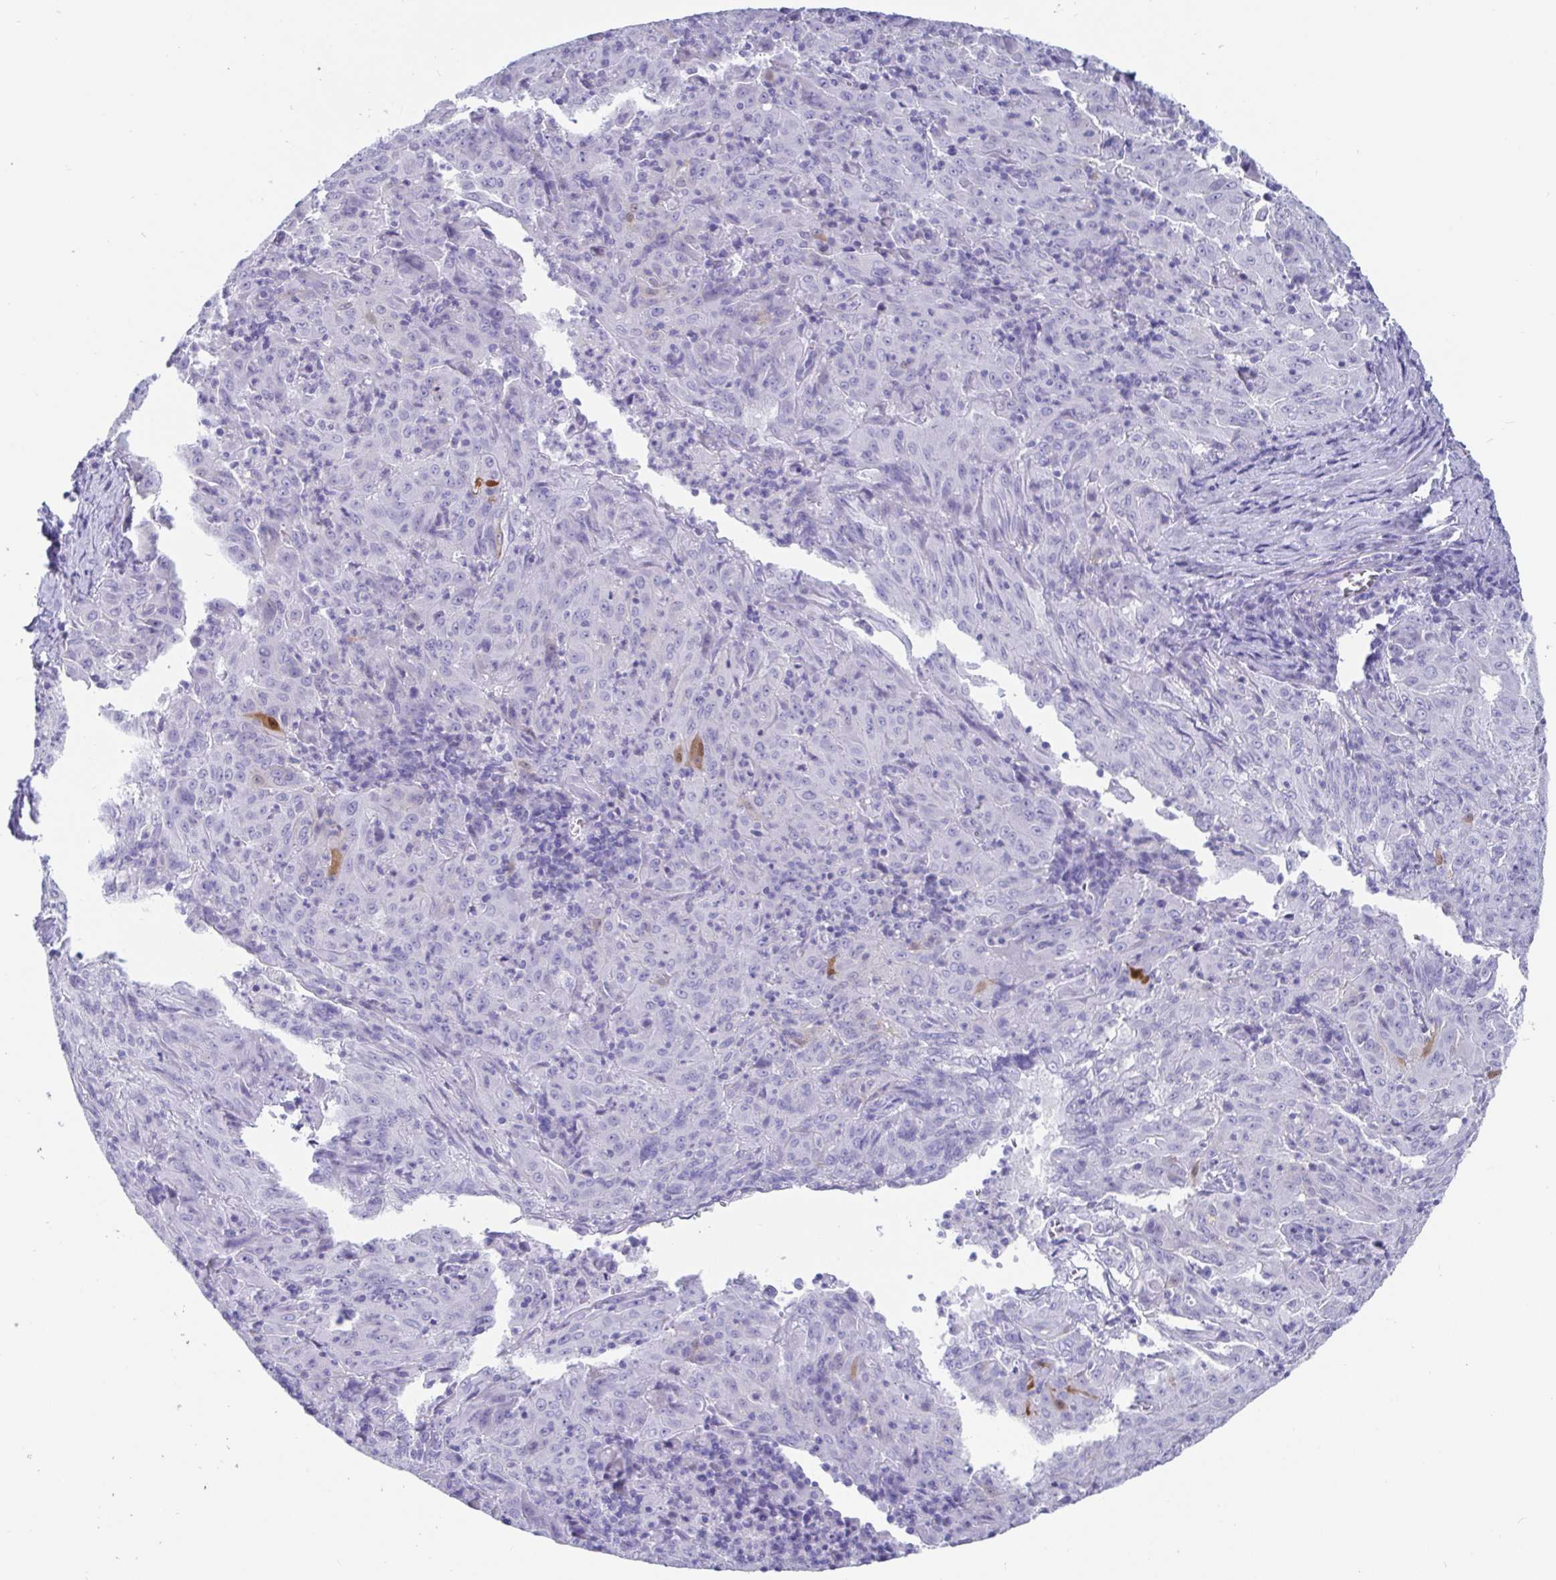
{"staining": {"intensity": "negative", "quantity": "none", "location": "none"}, "tissue": "pancreatic cancer", "cell_type": "Tumor cells", "image_type": "cancer", "snomed": [{"axis": "morphology", "description": "Adenocarcinoma, NOS"}, {"axis": "topography", "description": "Pancreas"}], "caption": "Immunohistochemical staining of human pancreatic cancer (adenocarcinoma) shows no significant positivity in tumor cells.", "gene": "SCGN", "patient": {"sex": "male", "age": 63}}